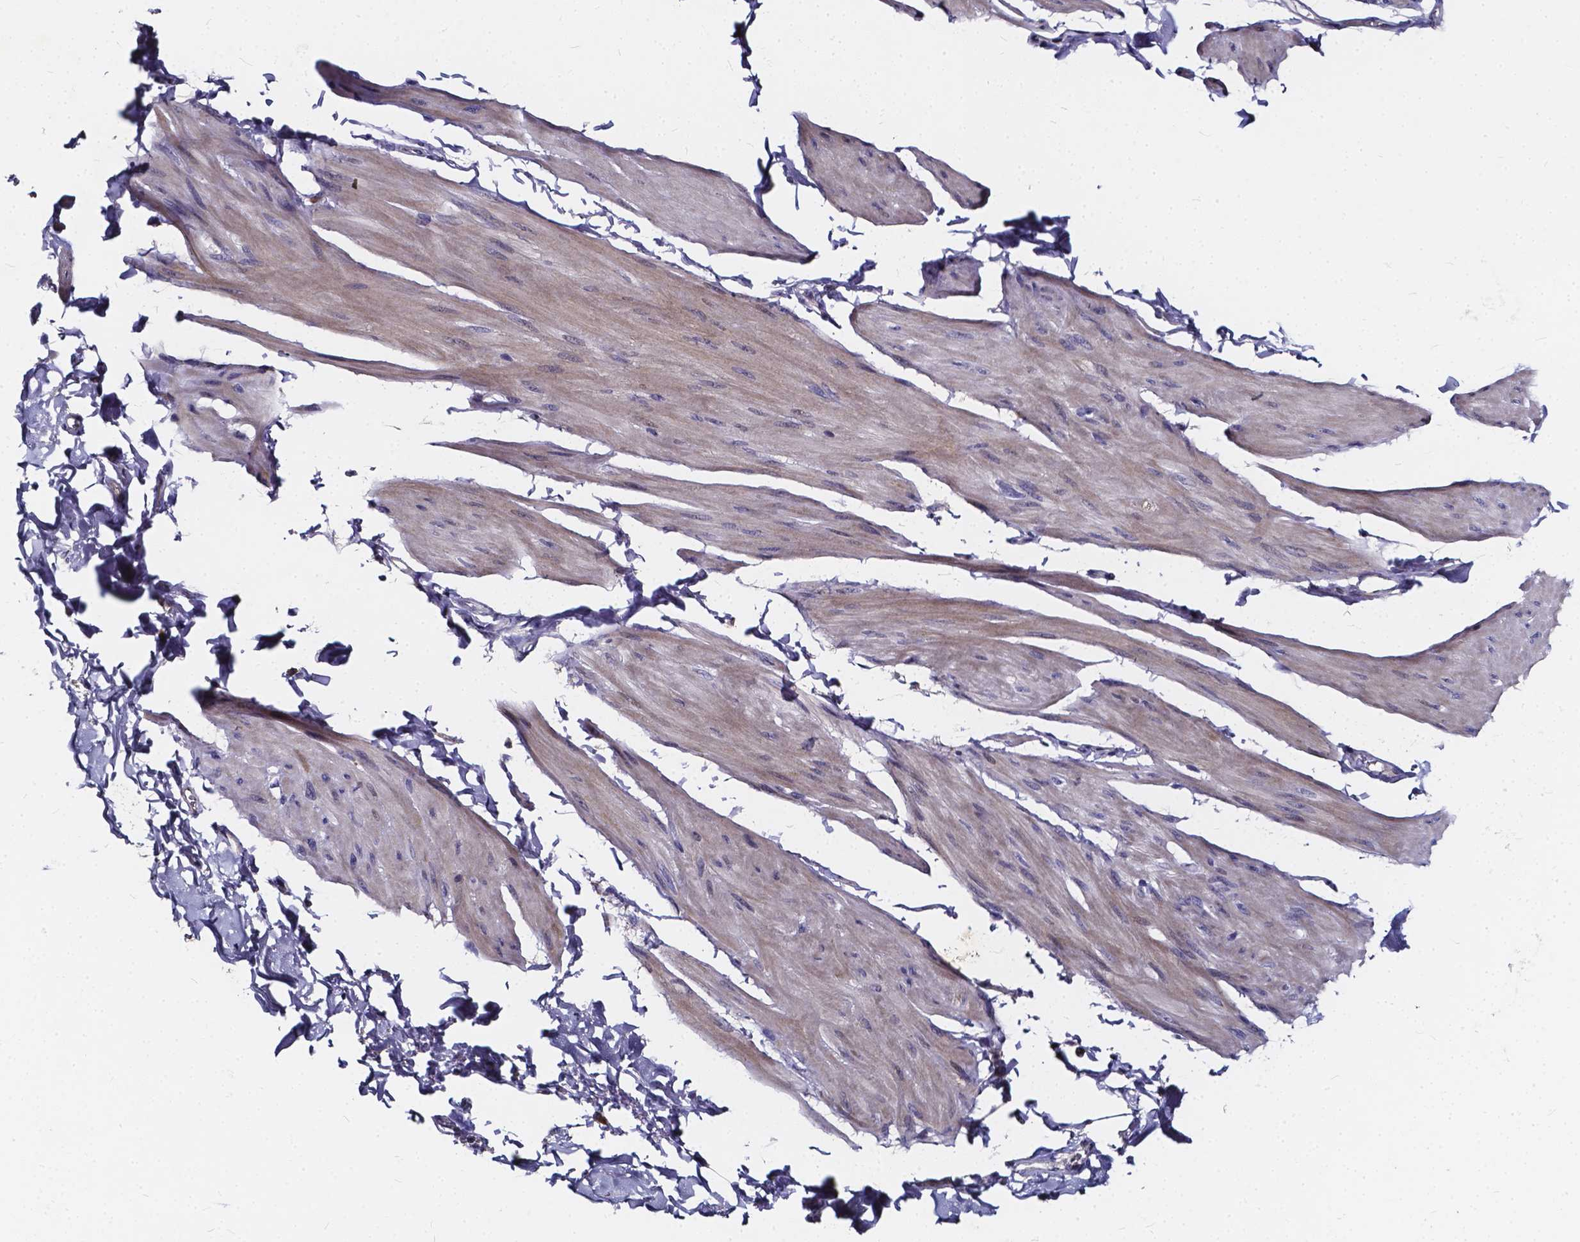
{"staining": {"intensity": "negative", "quantity": "none", "location": "none"}, "tissue": "smooth muscle", "cell_type": "Smooth muscle cells", "image_type": "normal", "snomed": [{"axis": "morphology", "description": "Normal tissue, NOS"}, {"axis": "topography", "description": "Adipose tissue"}, {"axis": "topography", "description": "Smooth muscle"}, {"axis": "topography", "description": "Peripheral nerve tissue"}], "caption": "This histopathology image is of normal smooth muscle stained with IHC to label a protein in brown with the nuclei are counter-stained blue. There is no staining in smooth muscle cells.", "gene": "SOWAHA", "patient": {"sex": "male", "age": 83}}